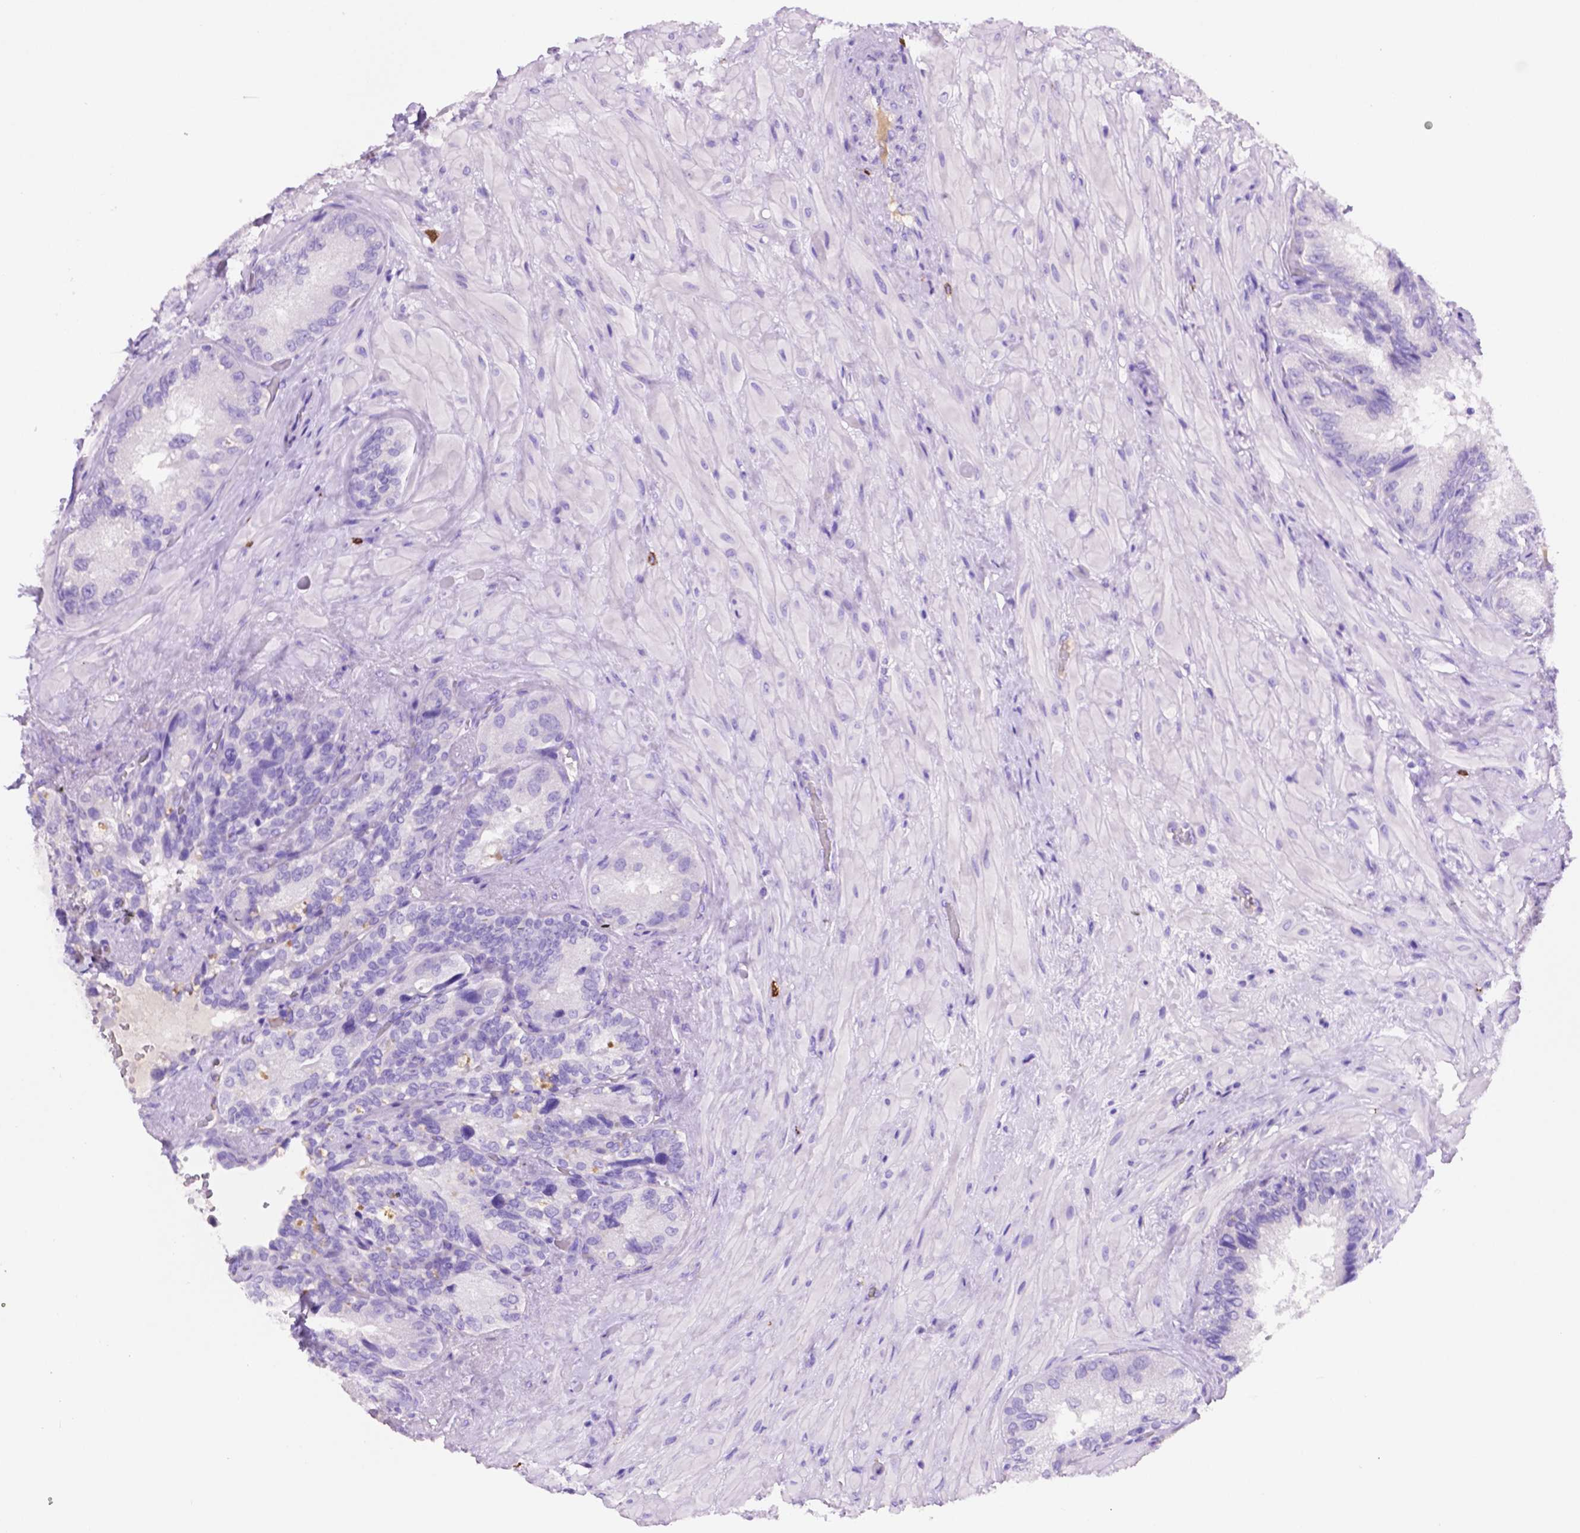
{"staining": {"intensity": "negative", "quantity": "none", "location": "none"}, "tissue": "seminal vesicle", "cell_type": "Glandular cells", "image_type": "normal", "snomed": [{"axis": "morphology", "description": "Normal tissue, NOS"}, {"axis": "topography", "description": "Seminal veicle"}], "caption": "A micrograph of seminal vesicle stained for a protein exhibits no brown staining in glandular cells.", "gene": "FOXB2", "patient": {"sex": "male", "age": 69}}